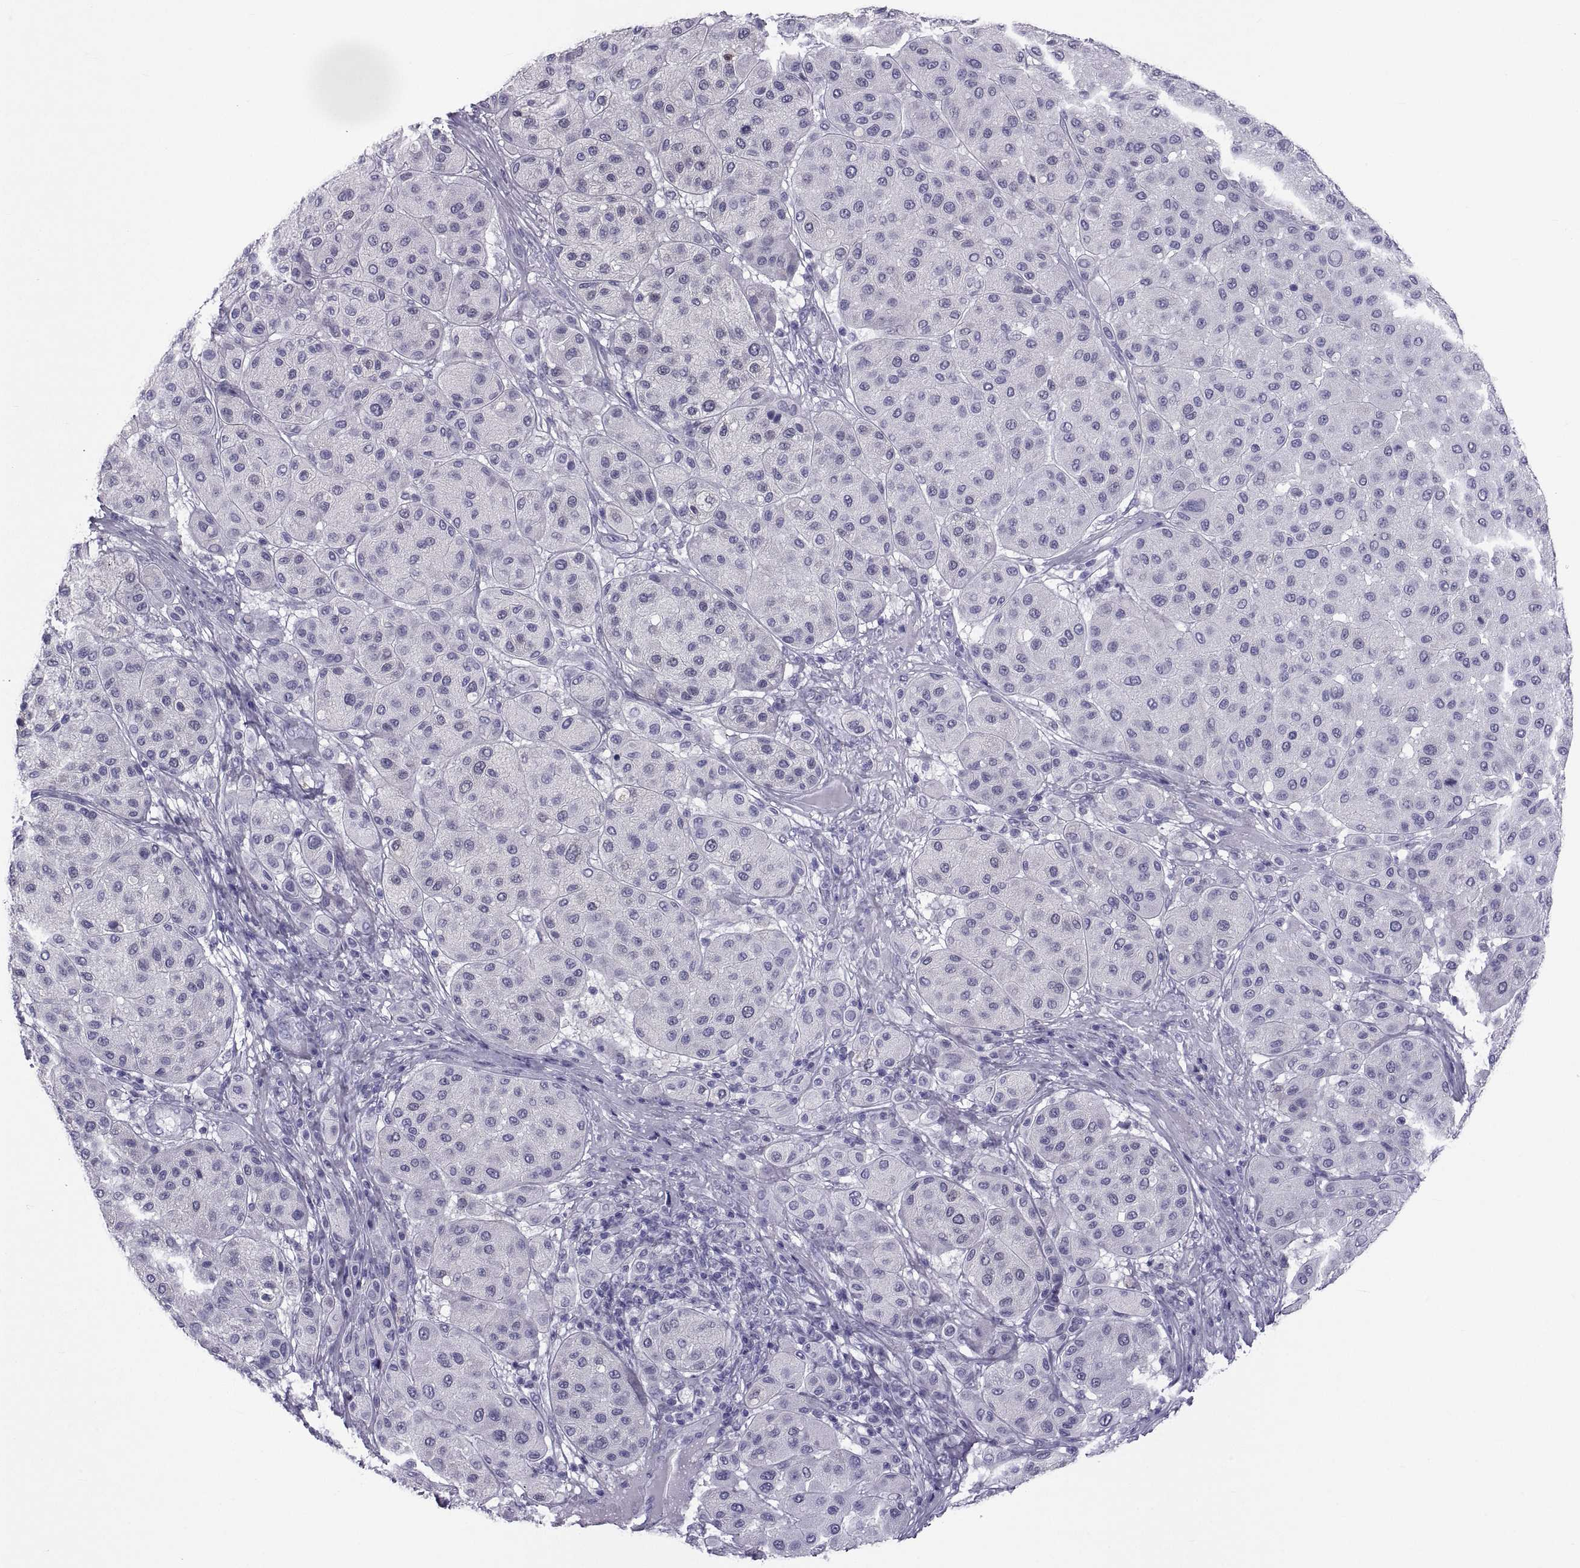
{"staining": {"intensity": "negative", "quantity": "none", "location": "none"}, "tissue": "melanoma", "cell_type": "Tumor cells", "image_type": "cancer", "snomed": [{"axis": "morphology", "description": "Malignant melanoma, Metastatic site"}, {"axis": "topography", "description": "Smooth muscle"}], "caption": "This is an immunohistochemistry image of human malignant melanoma (metastatic site). There is no staining in tumor cells.", "gene": "NPTX2", "patient": {"sex": "male", "age": 41}}